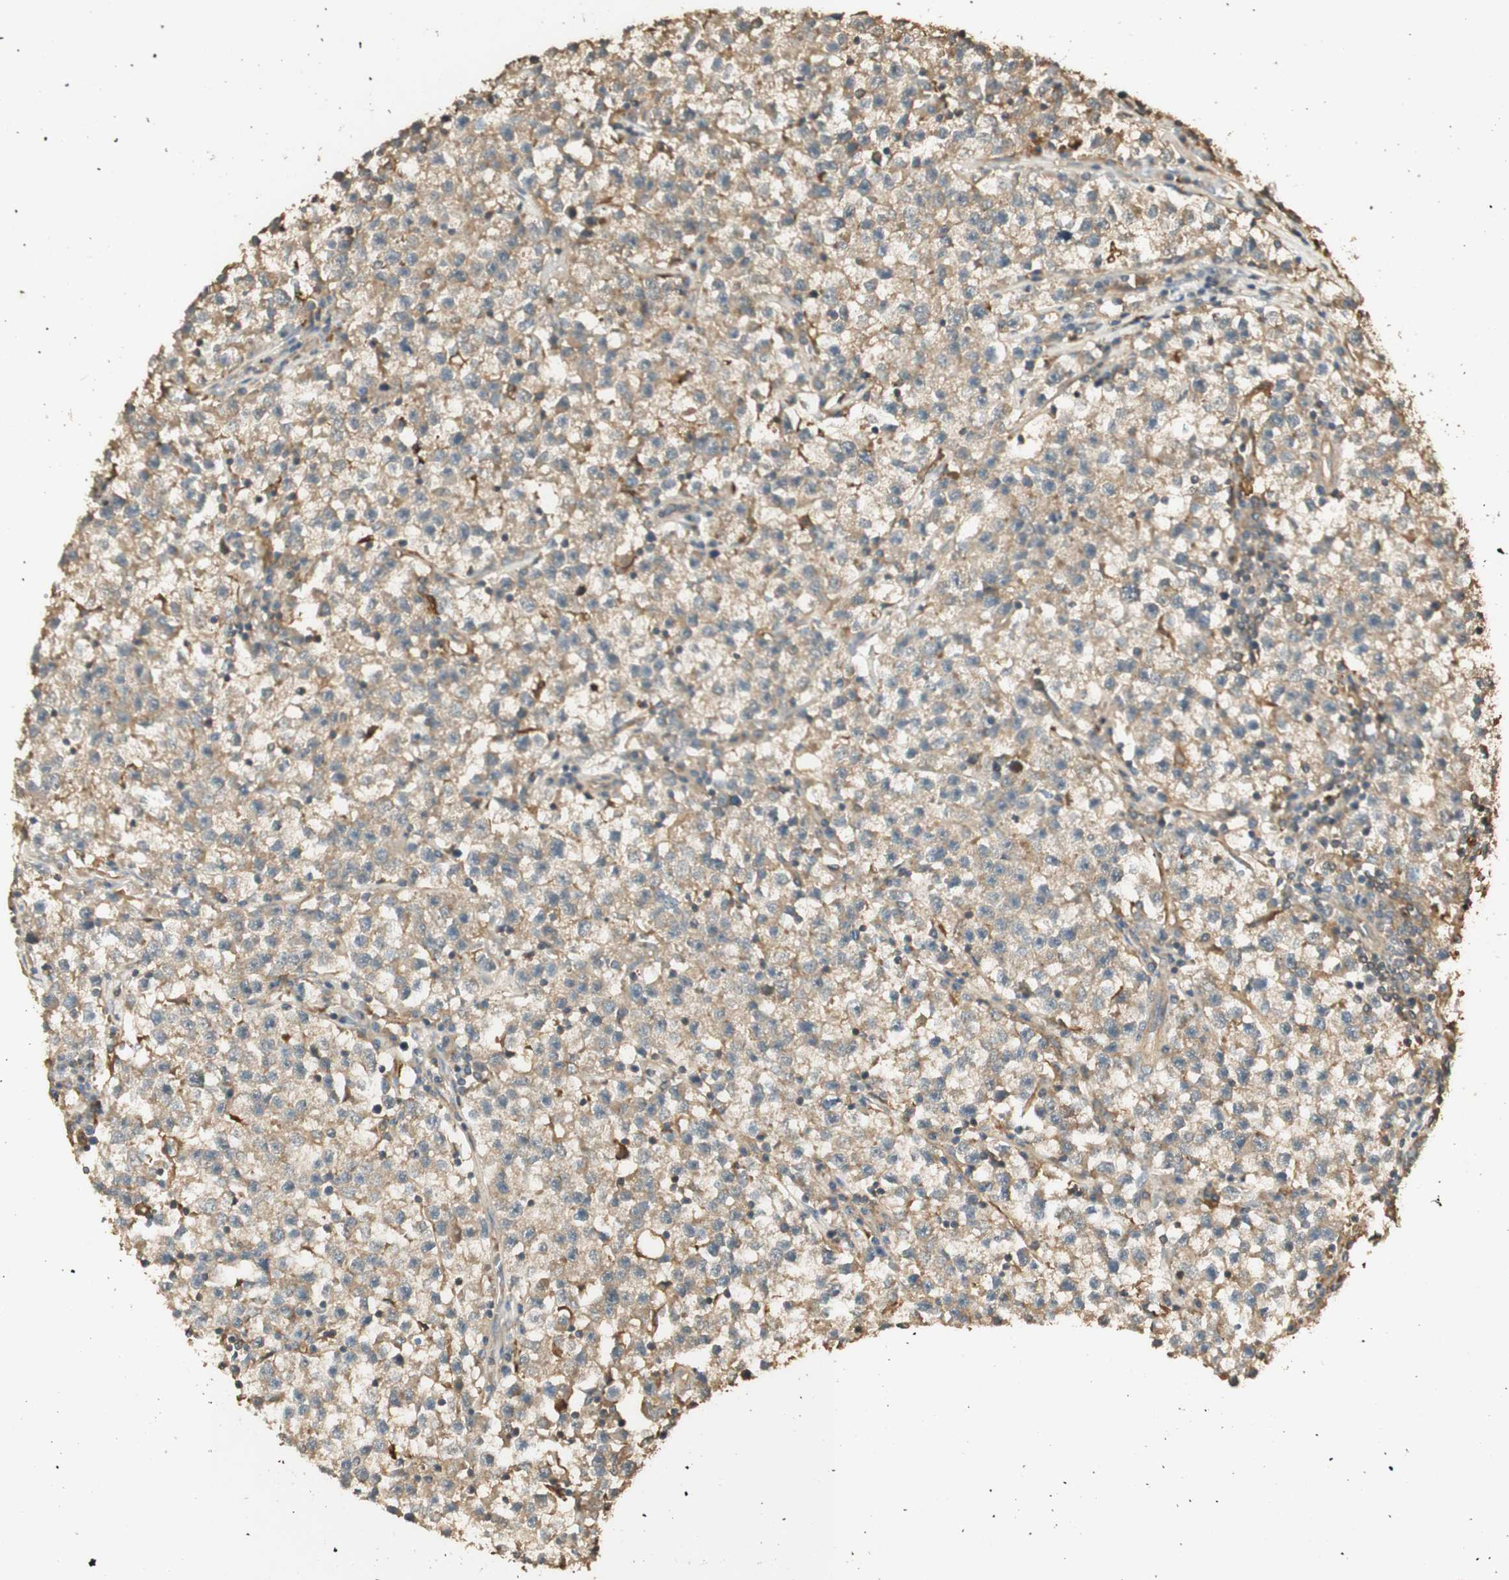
{"staining": {"intensity": "weak", "quantity": ">75%", "location": "cytoplasmic/membranous"}, "tissue": "testis cancer", "cell_type": "Tumor cells", "image_type": "cancer", "snomed": [{"axis": "morphology", "description": "Seminoma, NOS"}, {"axis": "topography", "description": "Testis"}], "caption": "An image showing weak cytoplasmic/membranous positivity in about >75% of tumor cells in testis cancer (seminoma), as visualized by brown immunohistochemical staining.", "gene": "AGER", "patient": {"sex": "male", "age": 22}}